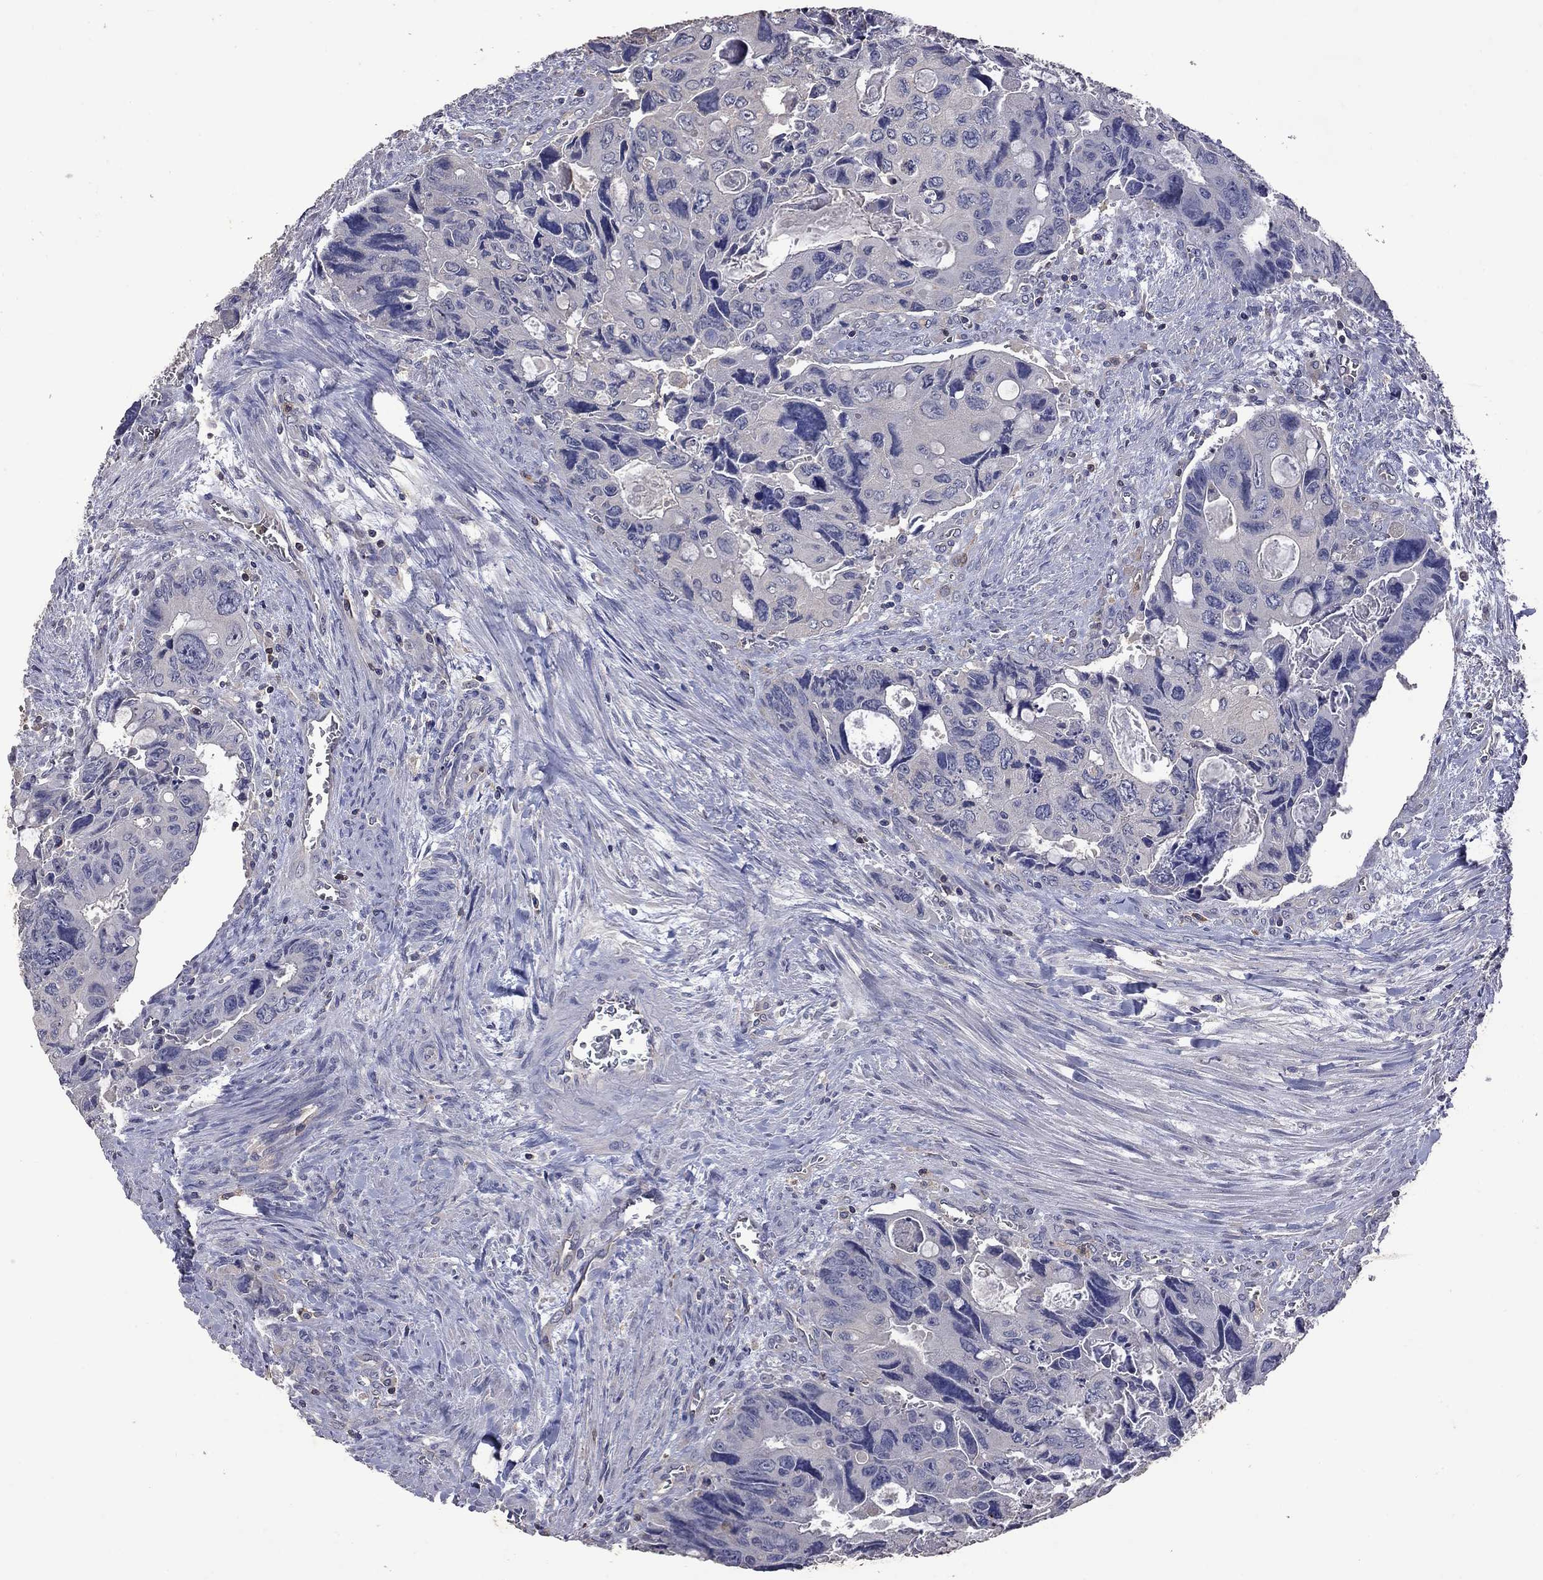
{"staining": {"intensity": "negative", "quantity": "none", "location": "none"}, "tissue": "colorectal cancer", "cell_type": "Tumor cells", "image_type": "cancer", "snomed": [{"axis": "morphology", "description": "Adenocarcinoma, NOS"}, {"axis": "topography", "description": "Rectum"}], "caption": "This is an immunohistochemistry (IHC) photomicrograph of adenocarcinoma (colorectal). There is no staining in tumor cells.", "gene": "IPCEF1", "patient": {"sex": "male", "age": 62}}